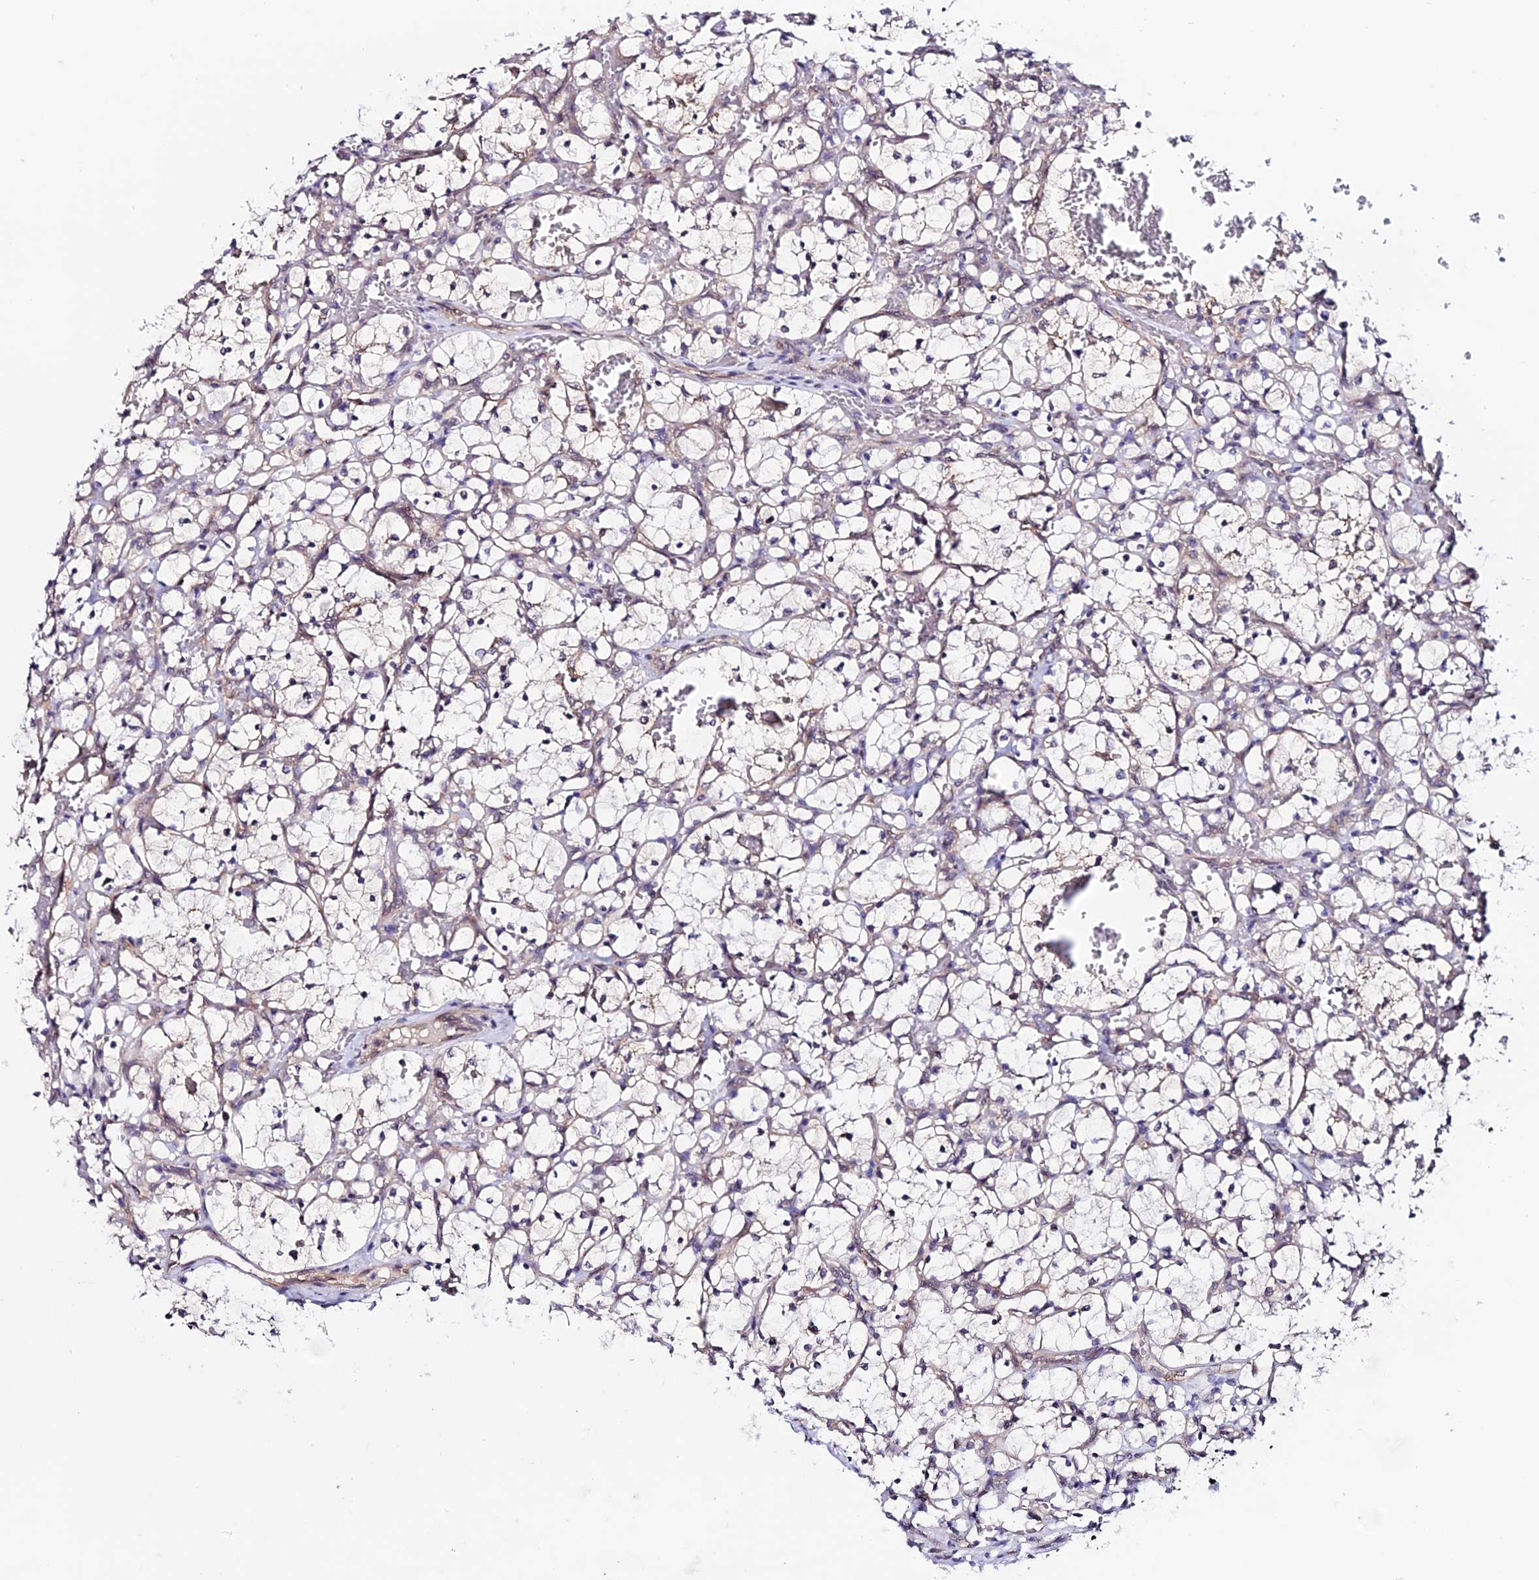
{"staining": {"intensity": "weak", "quantity": "<25%", "location": "cytoplasmic/membranous"}, "tissue": "renal cancer", "cell_type": "Tumor cells", "image_type": "cancer", "snomed": [{"axis": "morphology", "description": "Adenocarcinoma, NOS"}, {"axis": "topography", "description": "Kidney"}], "caption": "High power microscopy image of an immunohistochemistry micrograph of renal adenocarcinoma, revealing no significant expression in tumor cells. (DAB immunohistochemistry (IHC), high magnification).", "gene": "FZD8", "patient": {"sex": "female", "age": 69}}